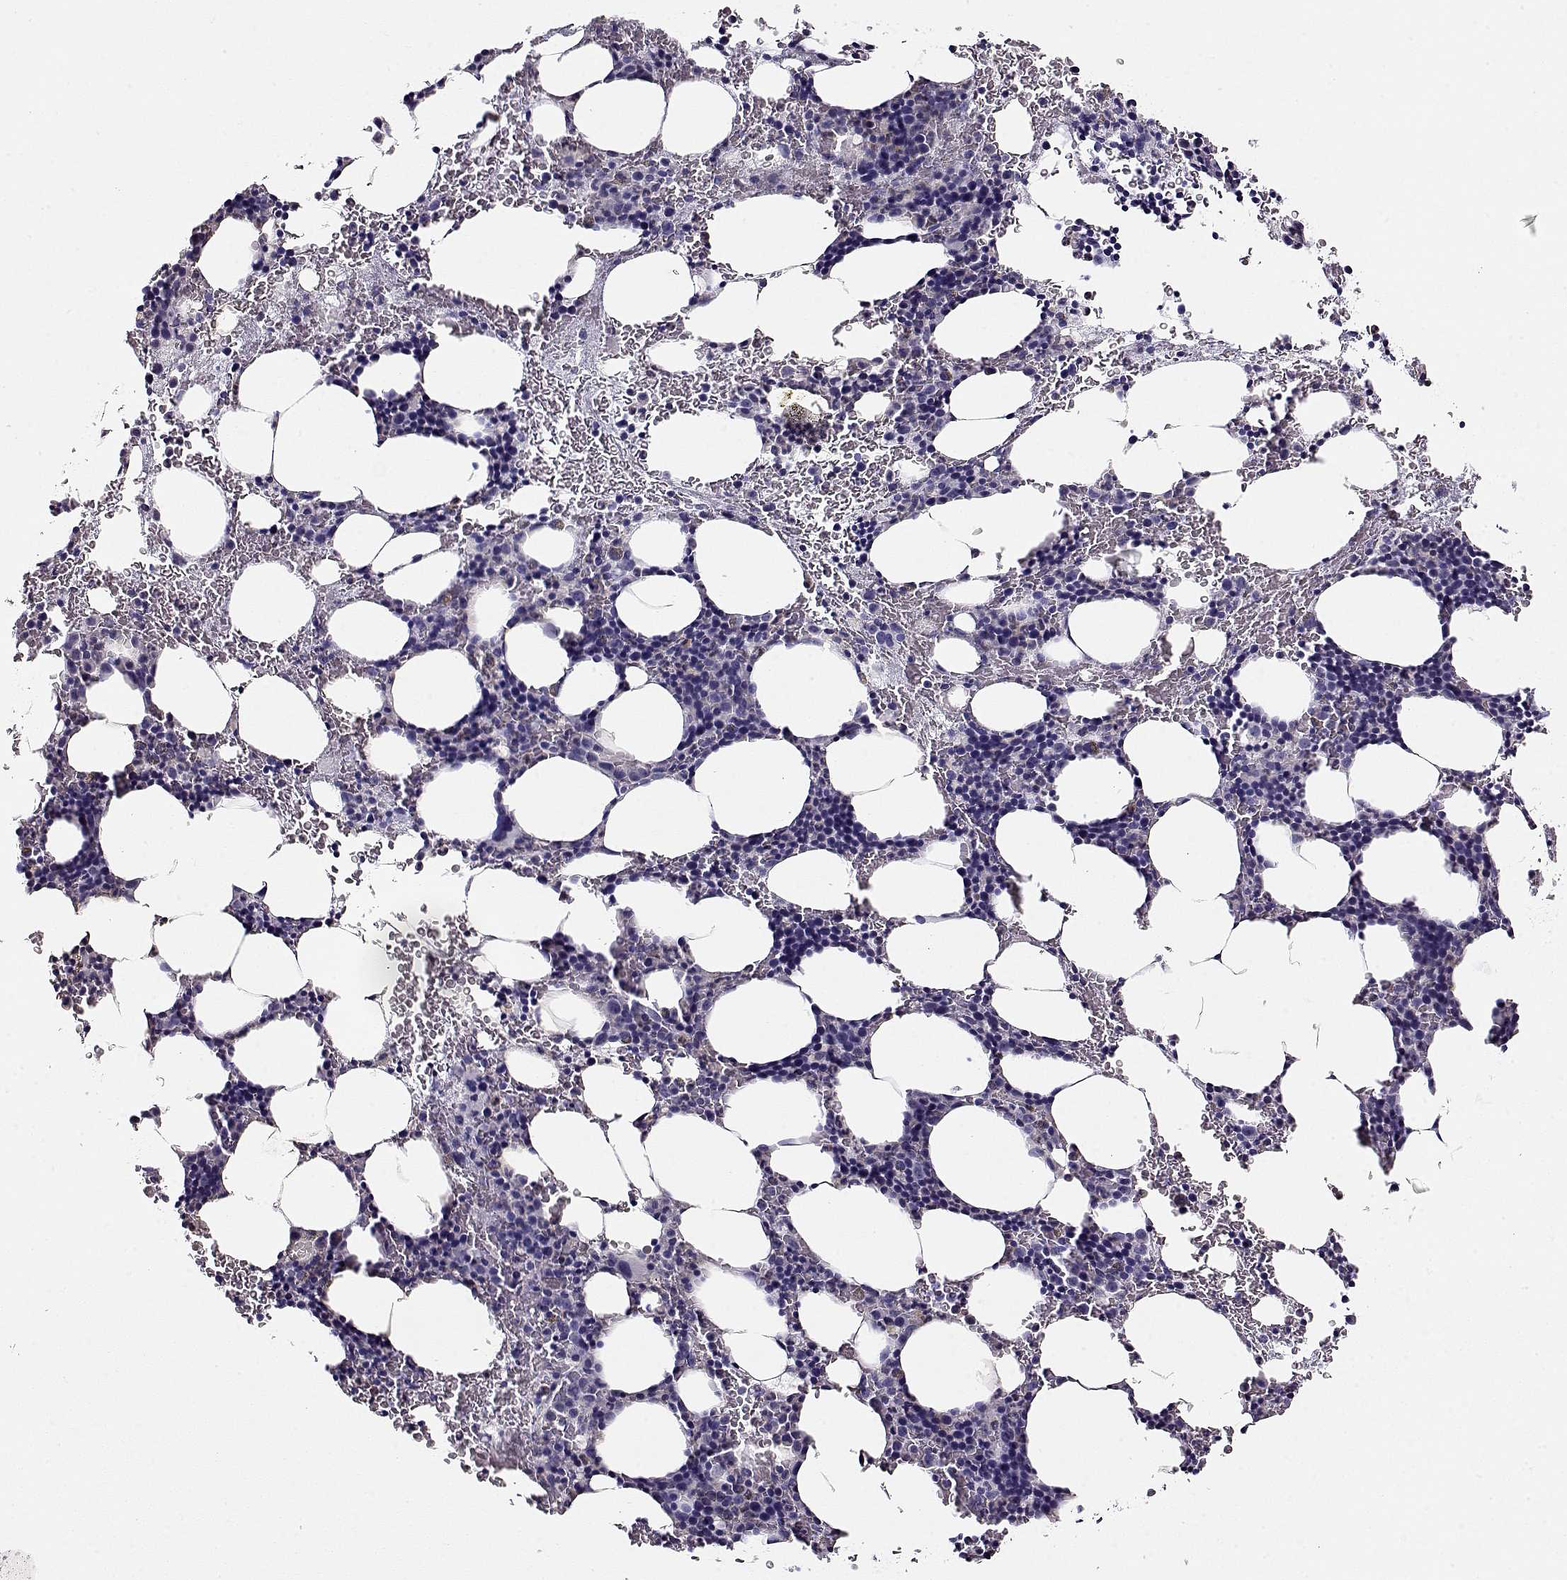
{"staining": {"intensity": "negative", "quantity": "none", "location": "none"}, "tissue": "bone marrow", "cell_type": "Hematopoietic cells", "image_type": "normal", "snomed": [{"axis": "morphology", "description": "Normal tissue, NOS"}, {"axis": "topography", "description": "Bone marrow"}], "caption": "Immunohistochemistry (IHC) photomicrograph of normal bone marrow stained for a protein (brown), which displays no expression in hematopoietic cells.", "gene": "CCR8", "patient": {"sex": "male", "age": 77}}